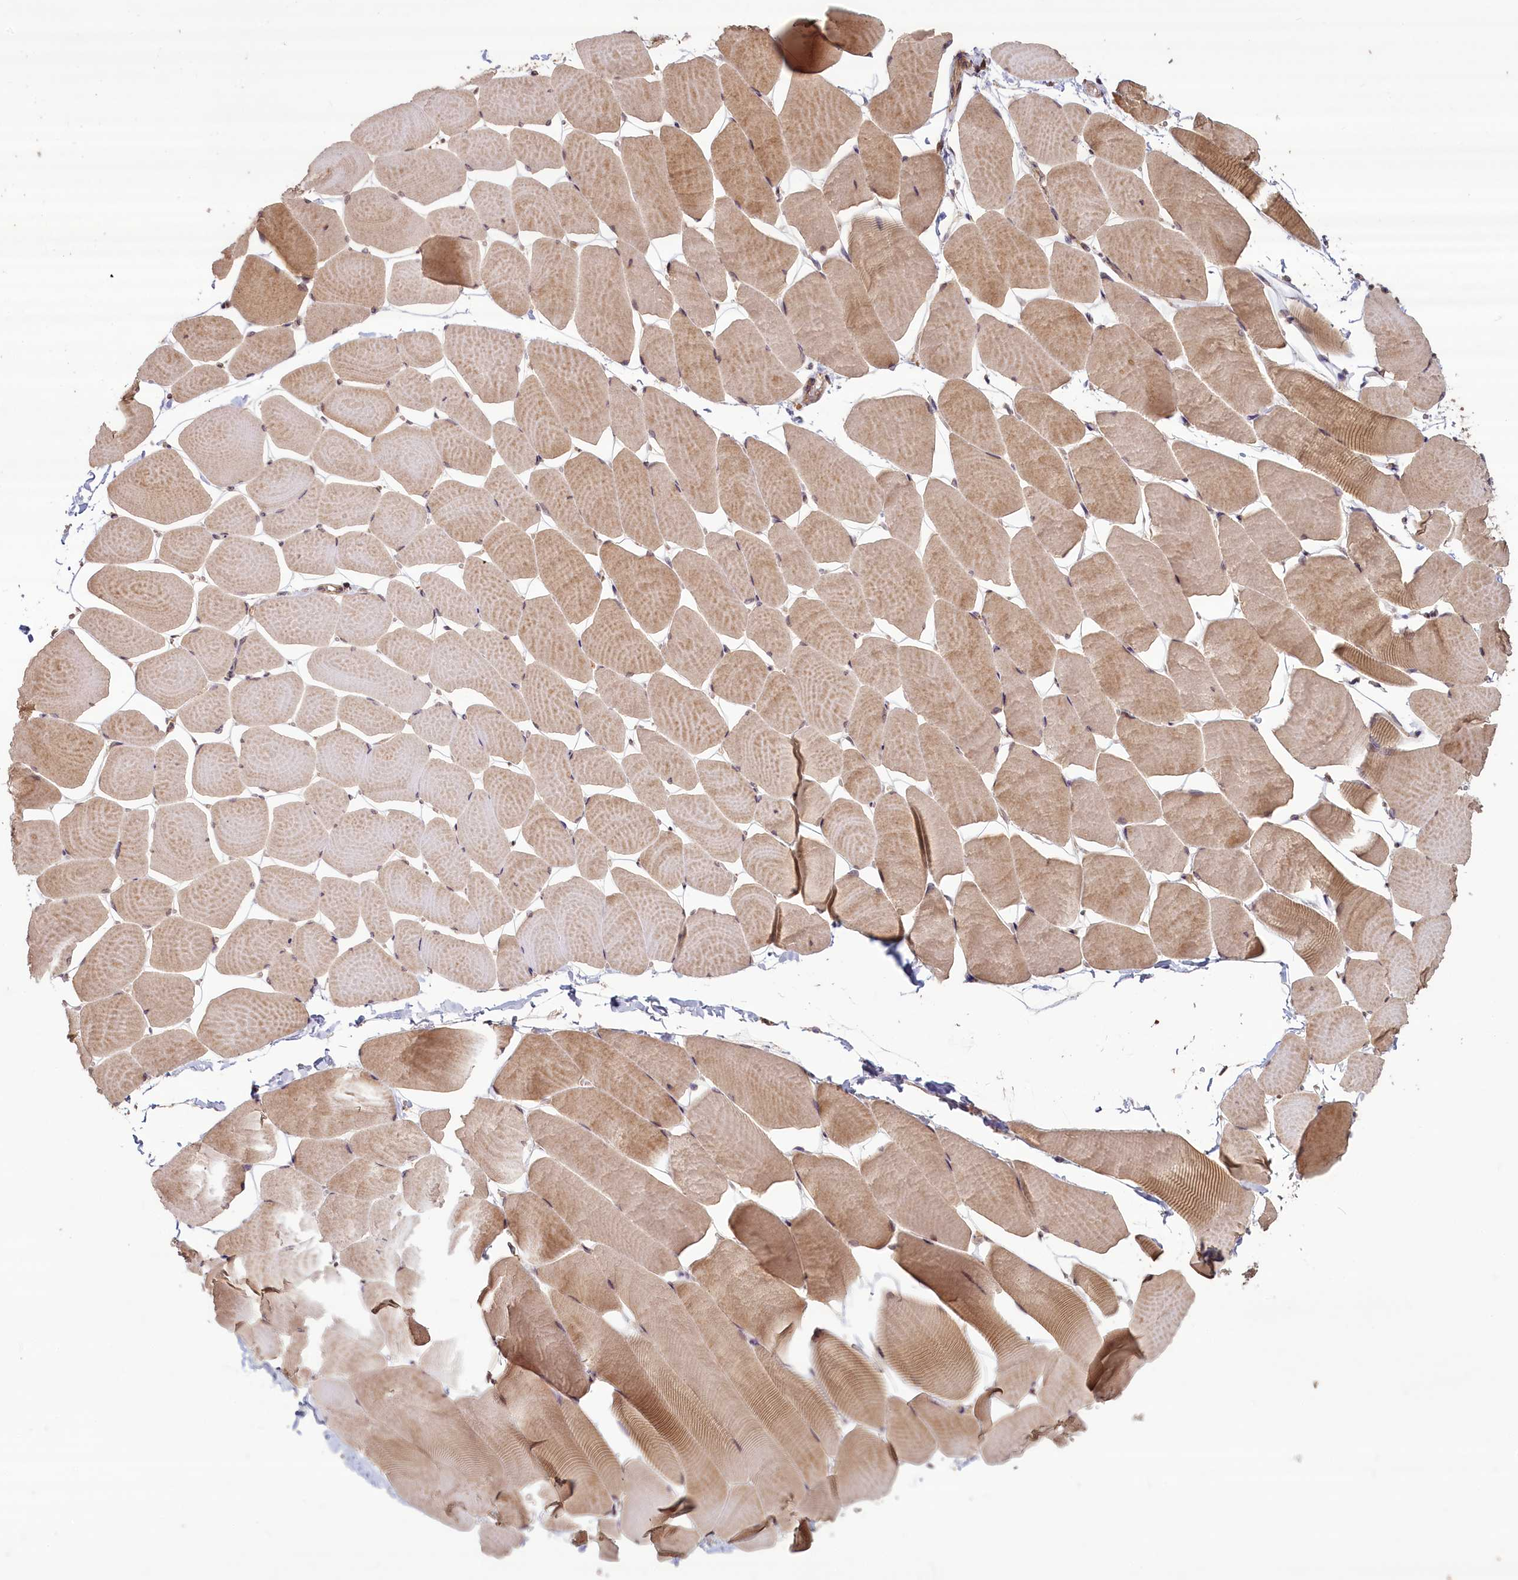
{"staining": {"intensity": "weak", "quantity": "25%-75%", "location": "cytoplasmic/membranous"}, "tissue": "skeletal muscle", "cell_type": "Myocytes", "image_type": "normal", "snomed": [{"axis": "morphology", "description": "Normal tissue, NOS"}, {"axis": "topography", "description": "Skeletal muscle"}], "caption": "A micrograph of skeletal muscle stained for a protein reveals weak cytoplasmic/membranous brown staining in myocytes.", "gene": "NUDT6", "patient": {"sex": "male", "age": 25}}